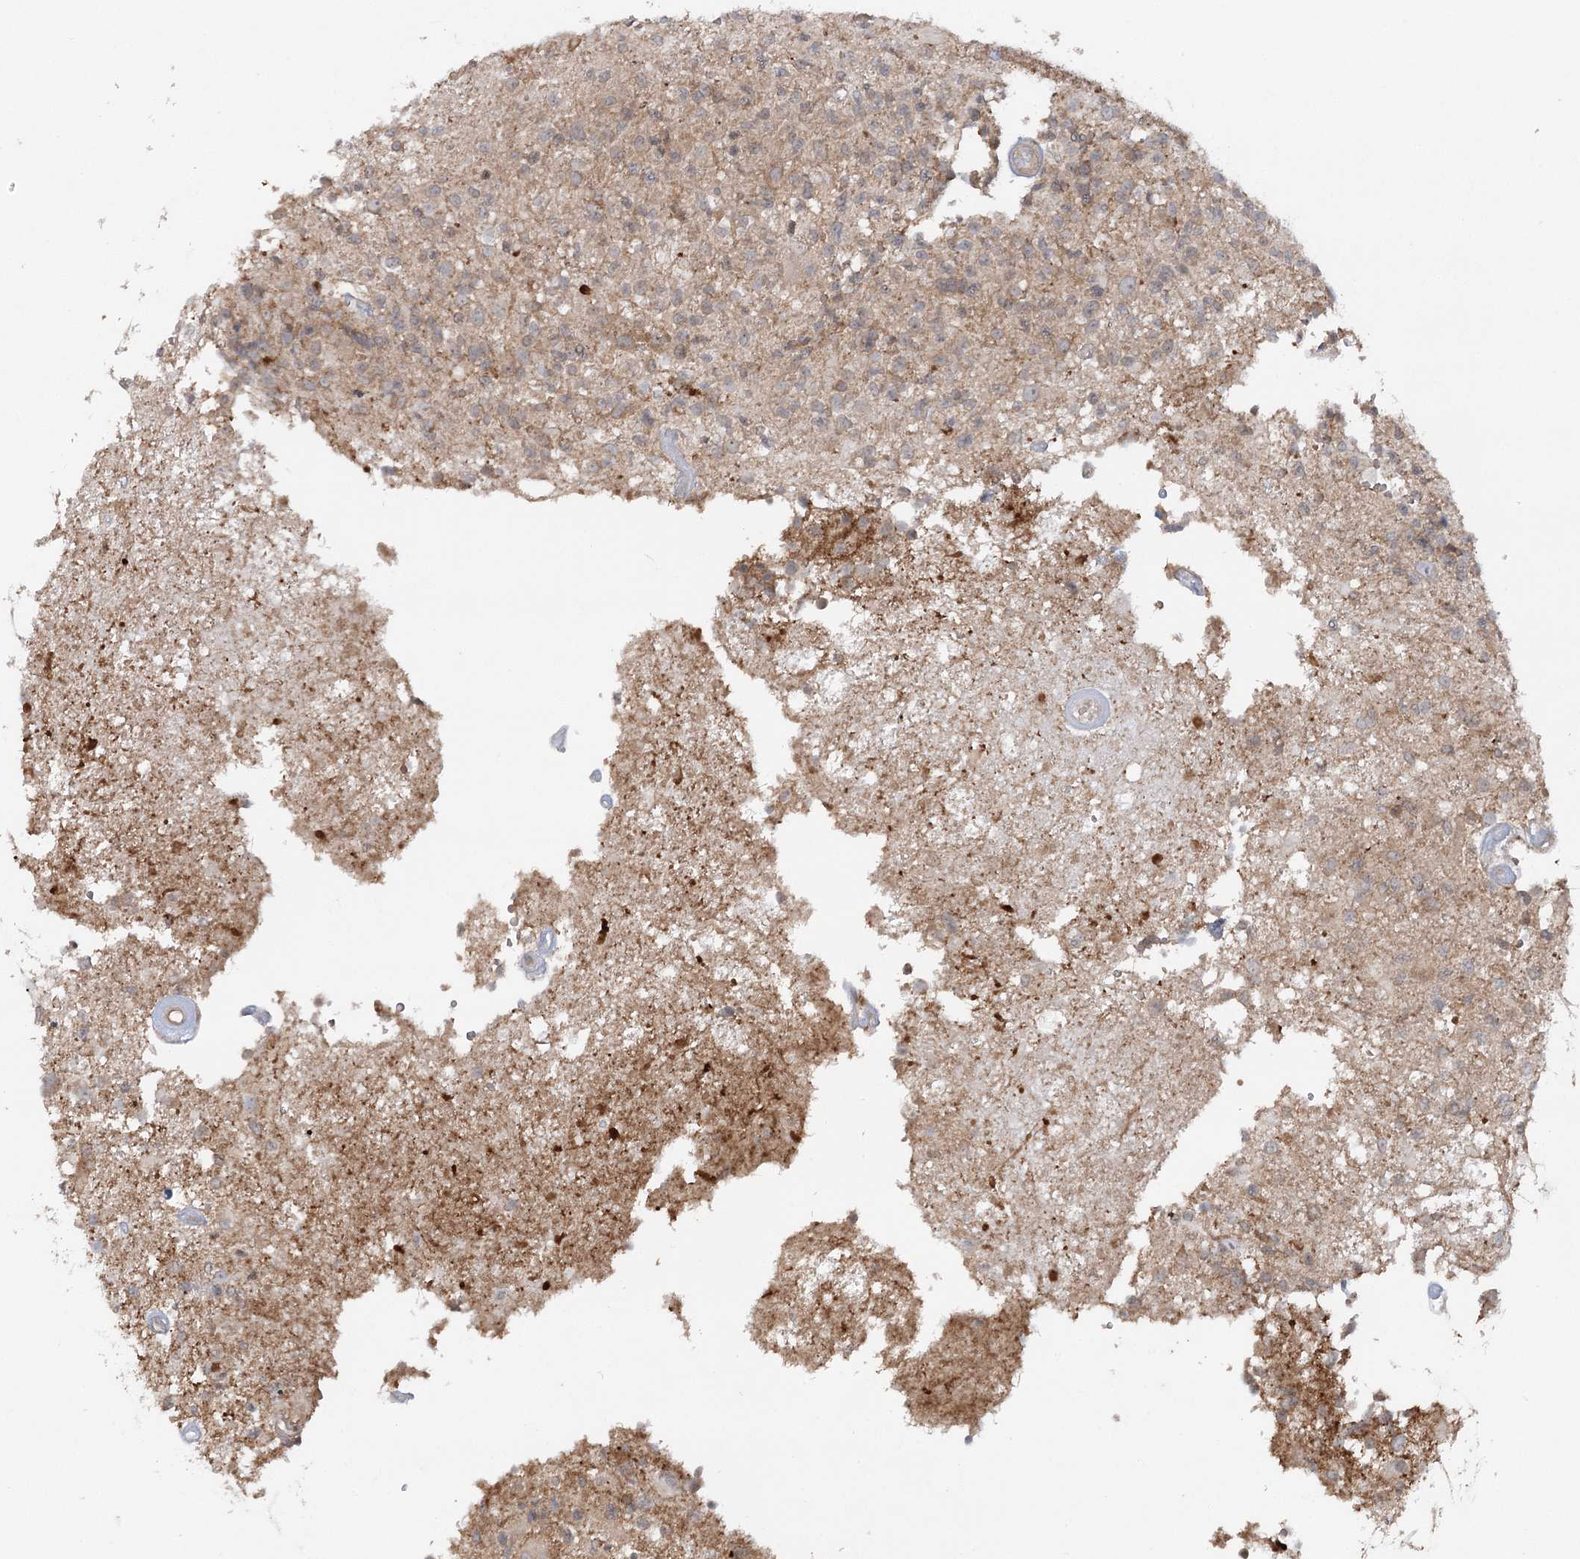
{"staining": {"intensity": "weak", "quantity": "<25%", "location": "cytoplasmic/membranous"}, "tissue": "glioma", "cell_type": "Tumor cells", "image_type": "cancer", "snomed": [{"axis": "morphology", "description": "Glioma, malignant, High grade"}, {"axis": "morphology", "description": "Glioblastoma, NOS"}, {"axis": "topography", "description": "Brain"}], "caption": "An immunohistochemistry (IHC) histopathology image of glioma is shown. There is no staining in tumor cells of glioma.", "gene": "SH2D3A", "patient": {"sex": "male", "age": 60}}